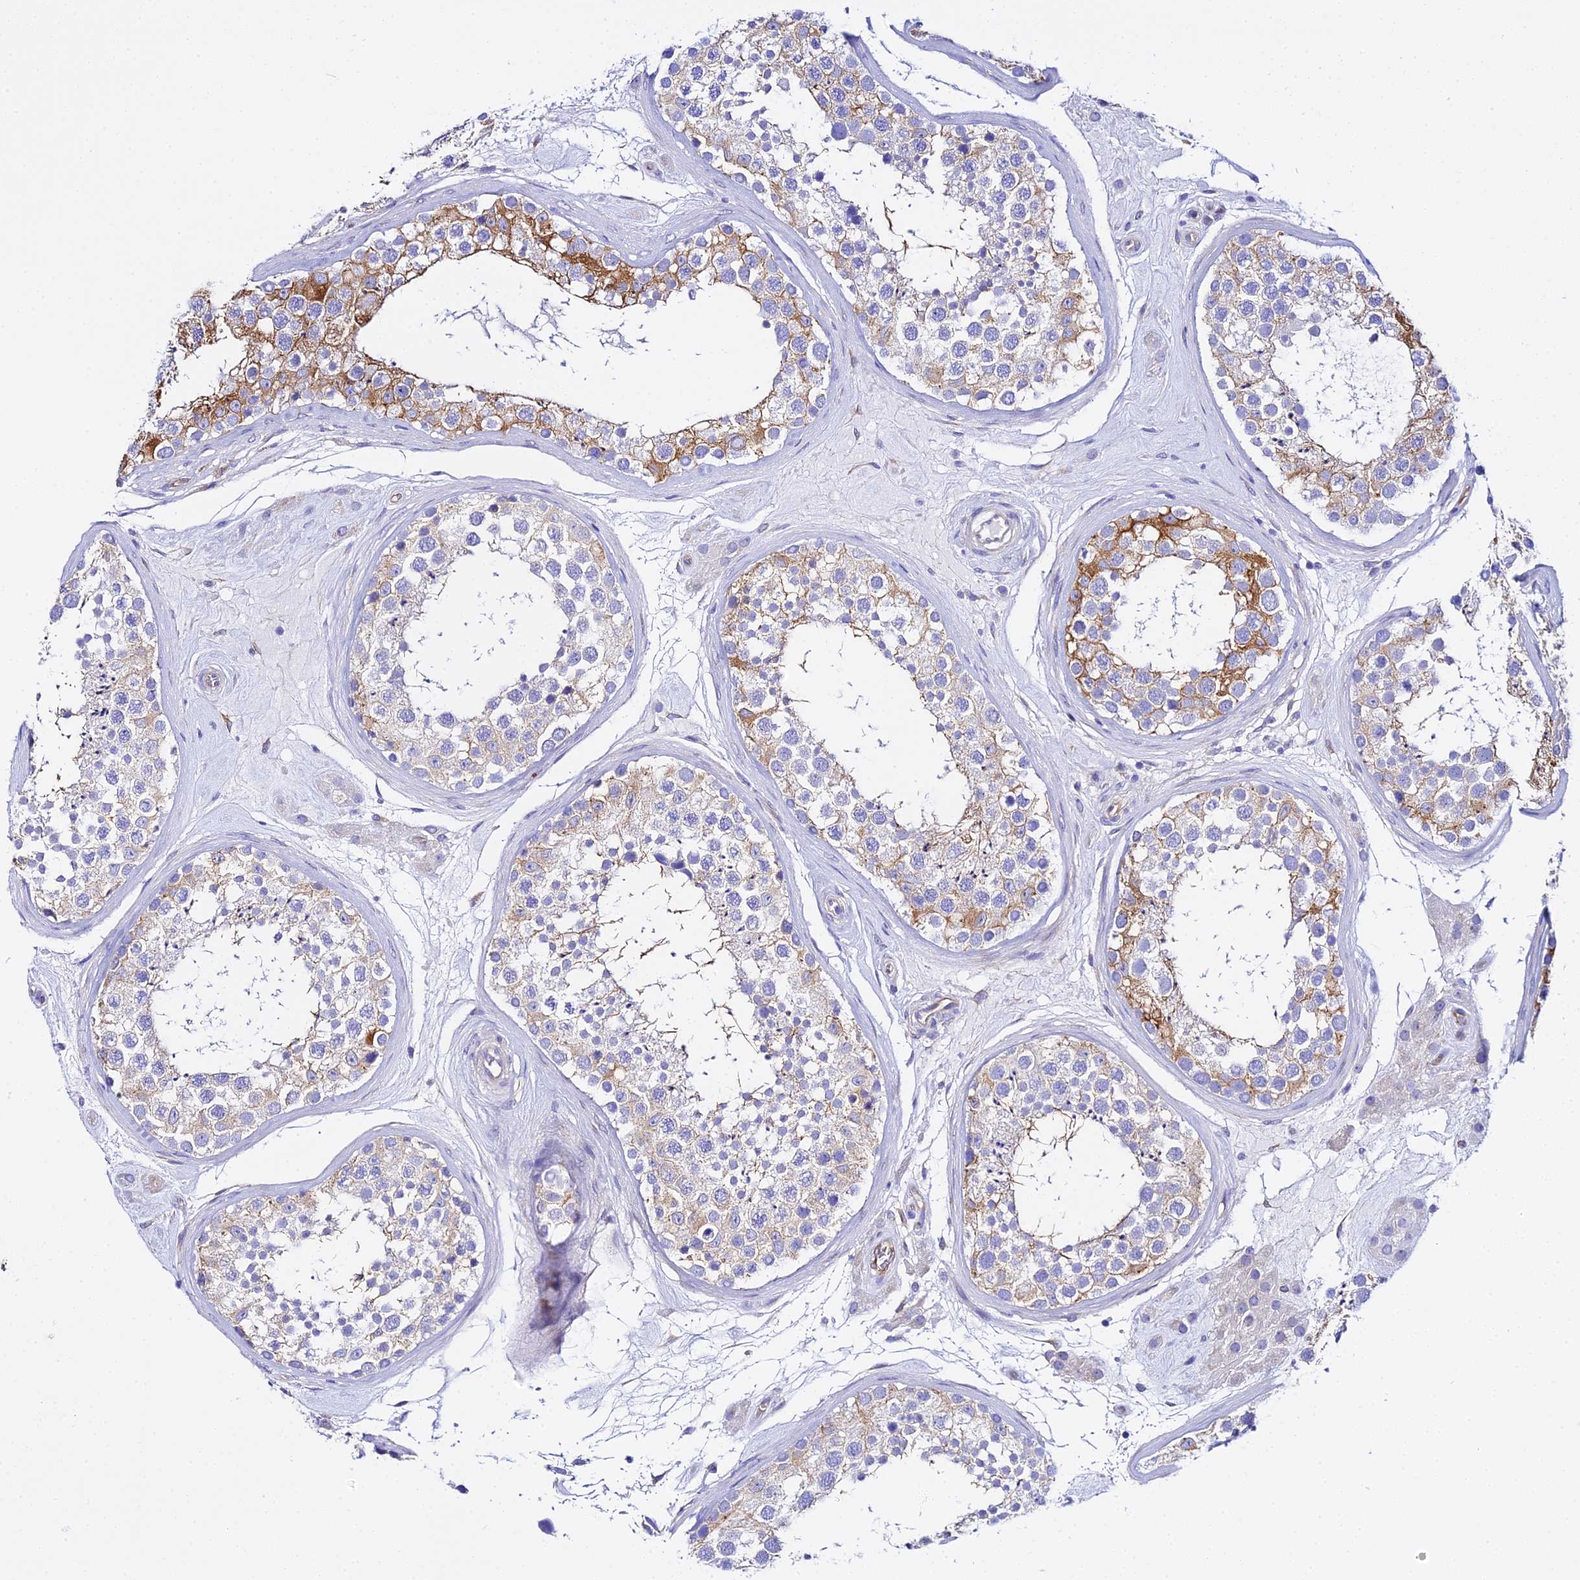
{"staining": {"intensity": "moderate", "quantity": "<25%", "location": "cytoplasmic/membranous"}, "tissue": "testis", "cell_type": "Cells in seminiferous ducts", "image_type": "normal", "snomed": [{"axis": "morphology", "description": "Normal tissue, NOS"}, {"axis": "topography", "description": "Testis"}], "caption": "Protein expression analysis of normal human testis reveals moderate cytoplasmic/membranous expression in approximately <25% of cells in seminiferous ducts. Nuclei are stained in blue.", "gene": "CFAP45", "patient": {"sex": "male", "age": 46}}